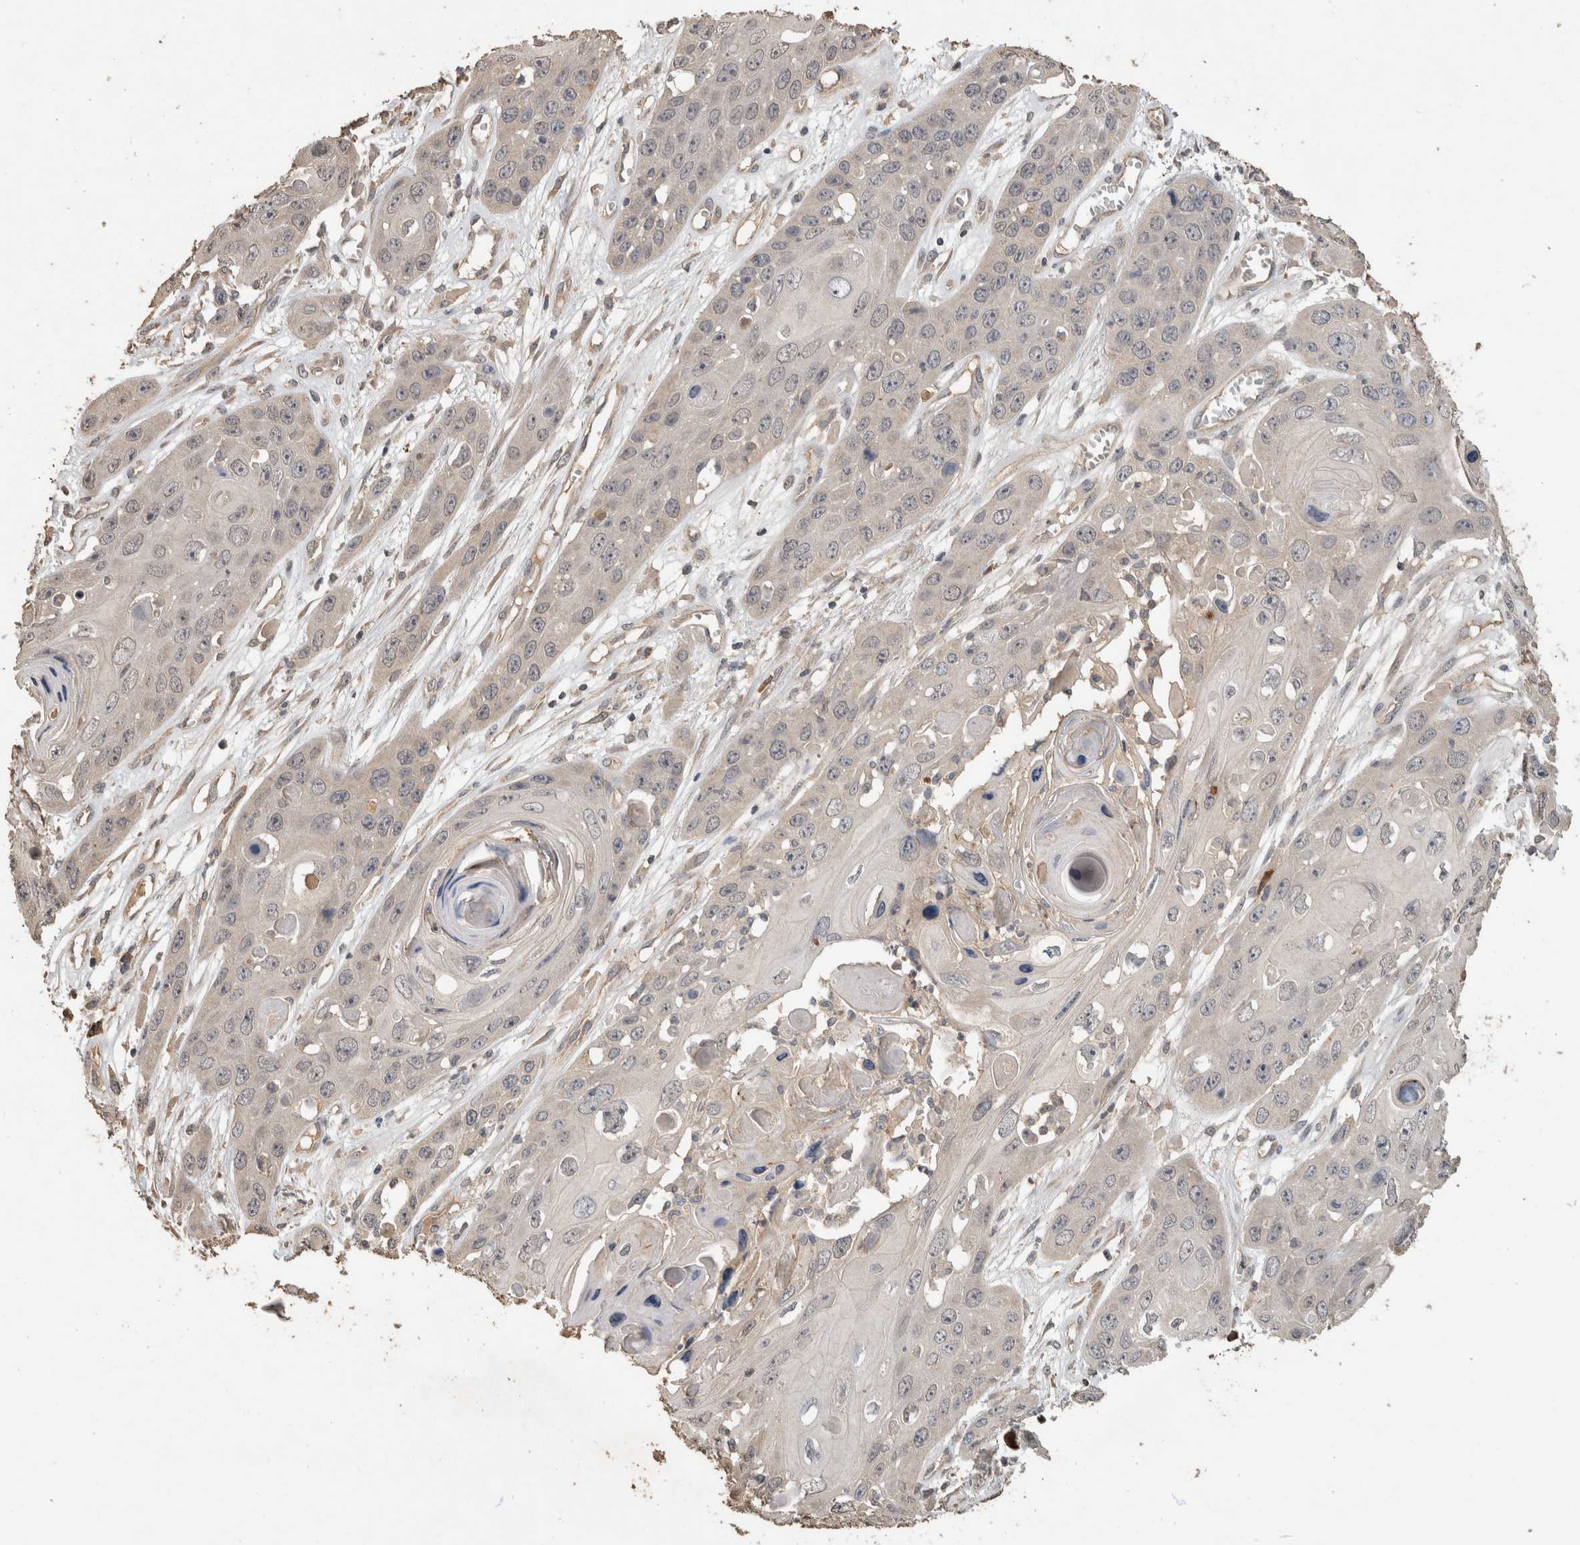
{"staining": {"intensity": "negative", "quantity": "none", "location": "none"}, "tissue": "skin cancer", "cell_type": "Tumor cells", "image_type": "cancer", "snomed": [{"axis": "morphology", "description": "Squamous cell carcinoma, NOS"}, {"axis": "topography", "description": "Skin"}], "caption": "The micrograph reveals no significant expression in tumor cells of skin cancer.", "gene": "RHPN1", "patient": {"sex": "male", "age": 55}}